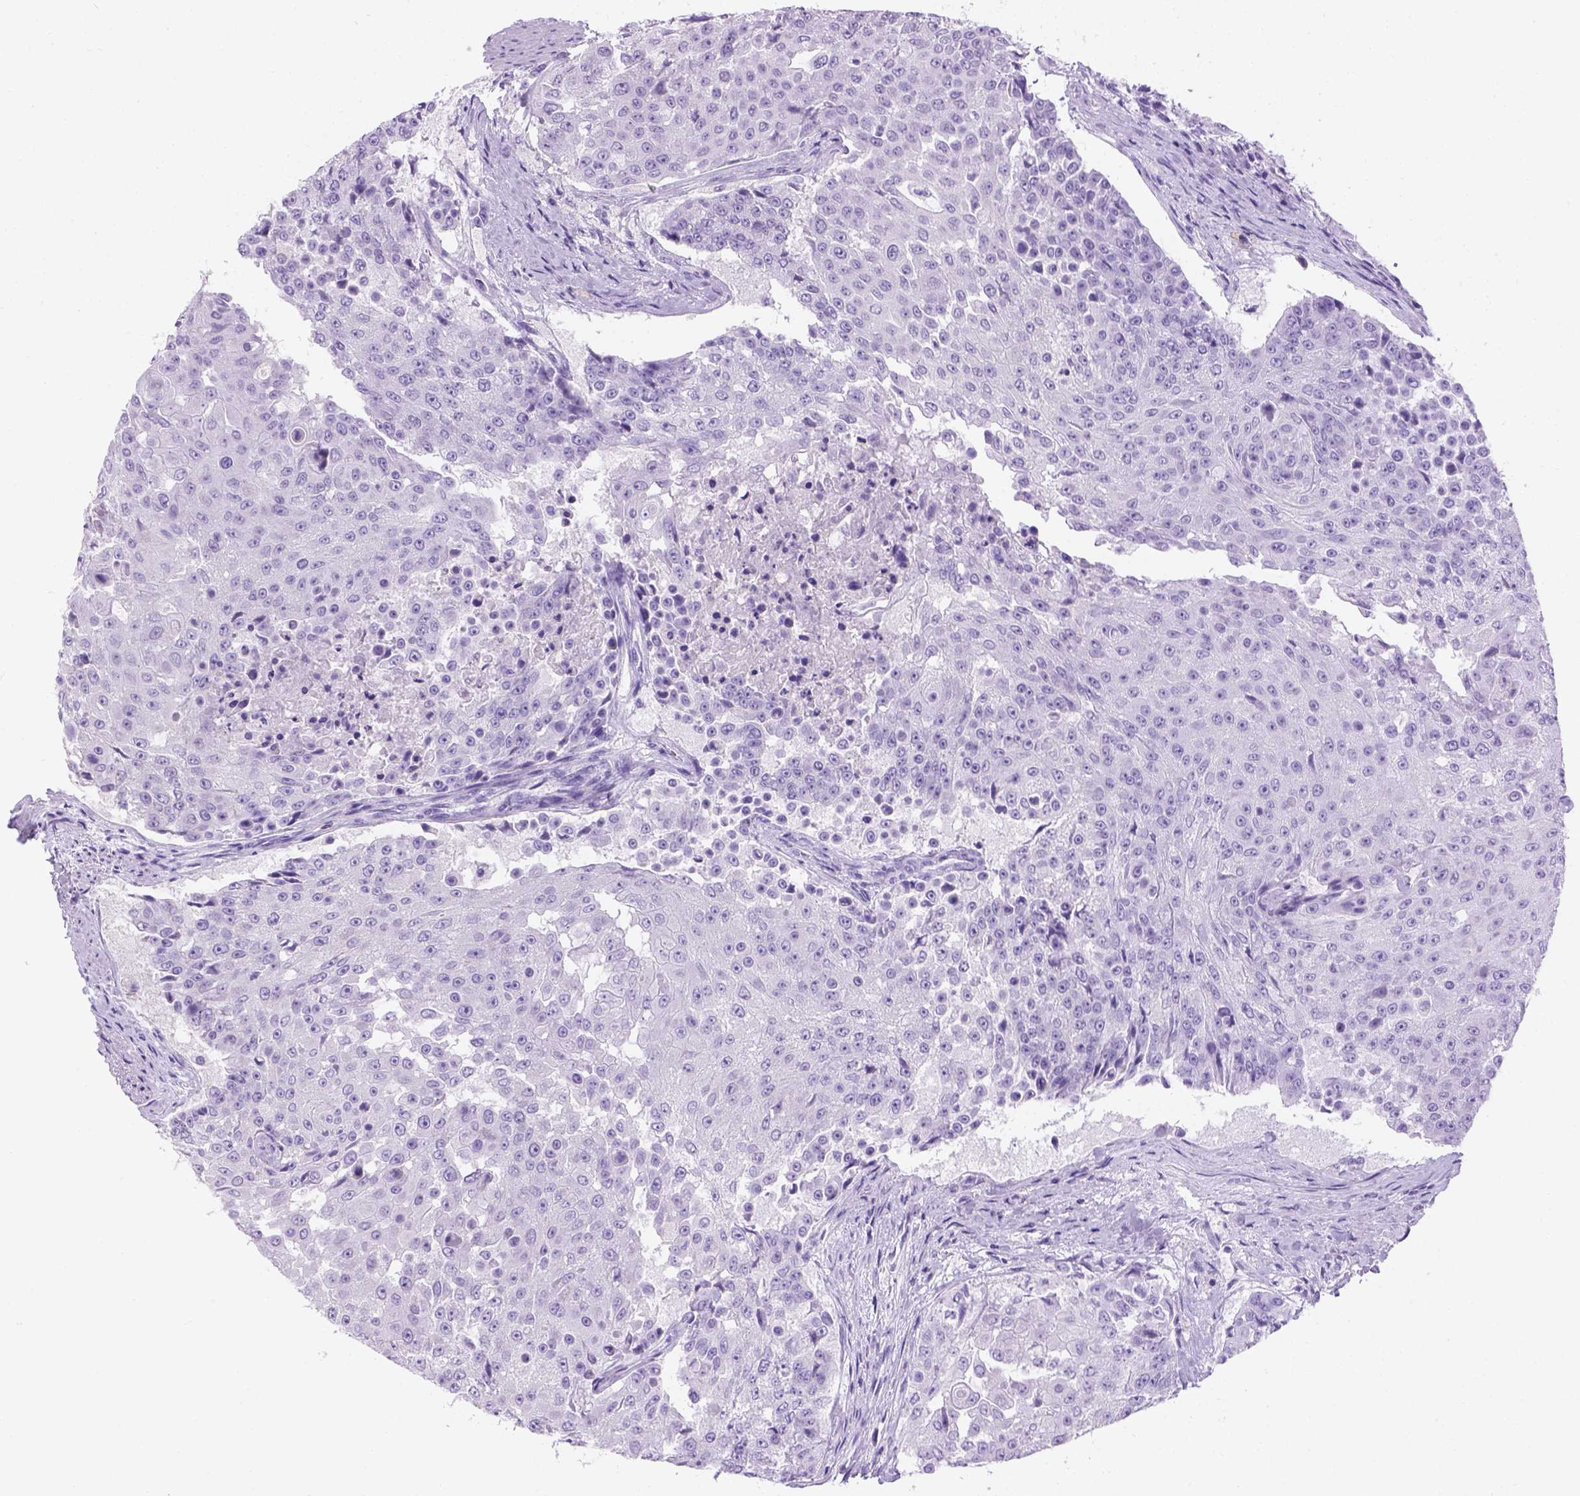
{"staining": {"intensity": "negative", "quantity": "none", "location": "none"}, "tissue": "urothelial cancer", "cell_type": "Tumor cells", "image_type": "cancer", "snomed": [{"axis": "morphology", "description": "Urothelial carcinoma, High grade"}, {"axis": "topography", "description": "Urinary bladder"}], "caption": "The IHC image has no significant expression in tumor cells of urothelial cancer tissue.", "gene": "TMEM38A", "patient": {"sex": "female", "age": 63}}